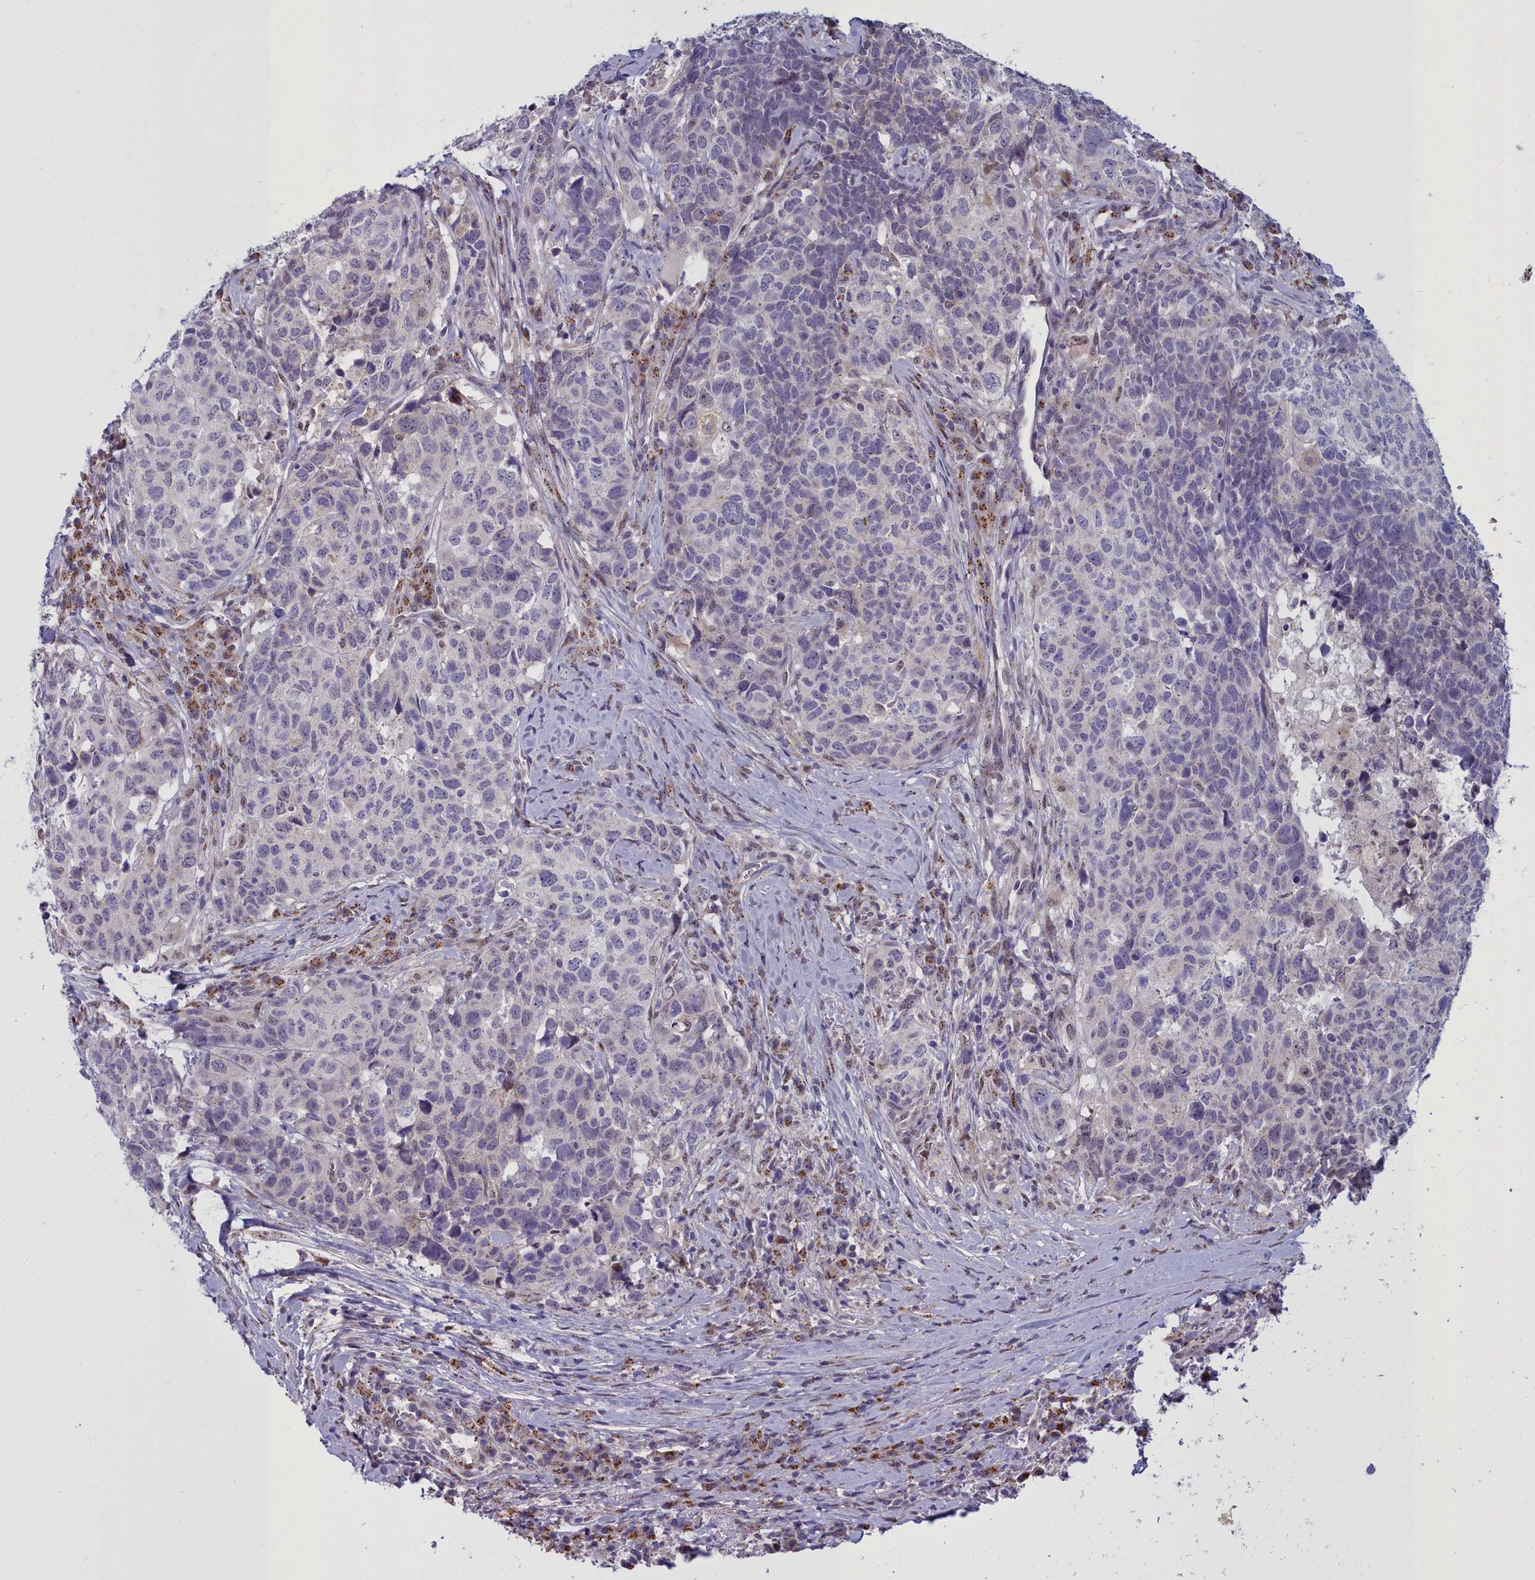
{"staining": {"intensity": "negative", "quantity": "none", "location": "none"}, "tissue": "head and neck cancer", "cell_type": "Tumor cells", "image_type": "cancer", "snomed": [{"axis": "morphology", "description": "Squamous cell carcinoma, NOS"}, {"axis": "topography", "description": "Head-Neck"}], "caption": "This is an immunohistochemistry (IHC) micrograph of human head and neck cancer (squamous cell carcinoma). There is no positivity in tumor cells.", "gene": "WDPCP", "patient": {"sex": "male", "age": 66}}